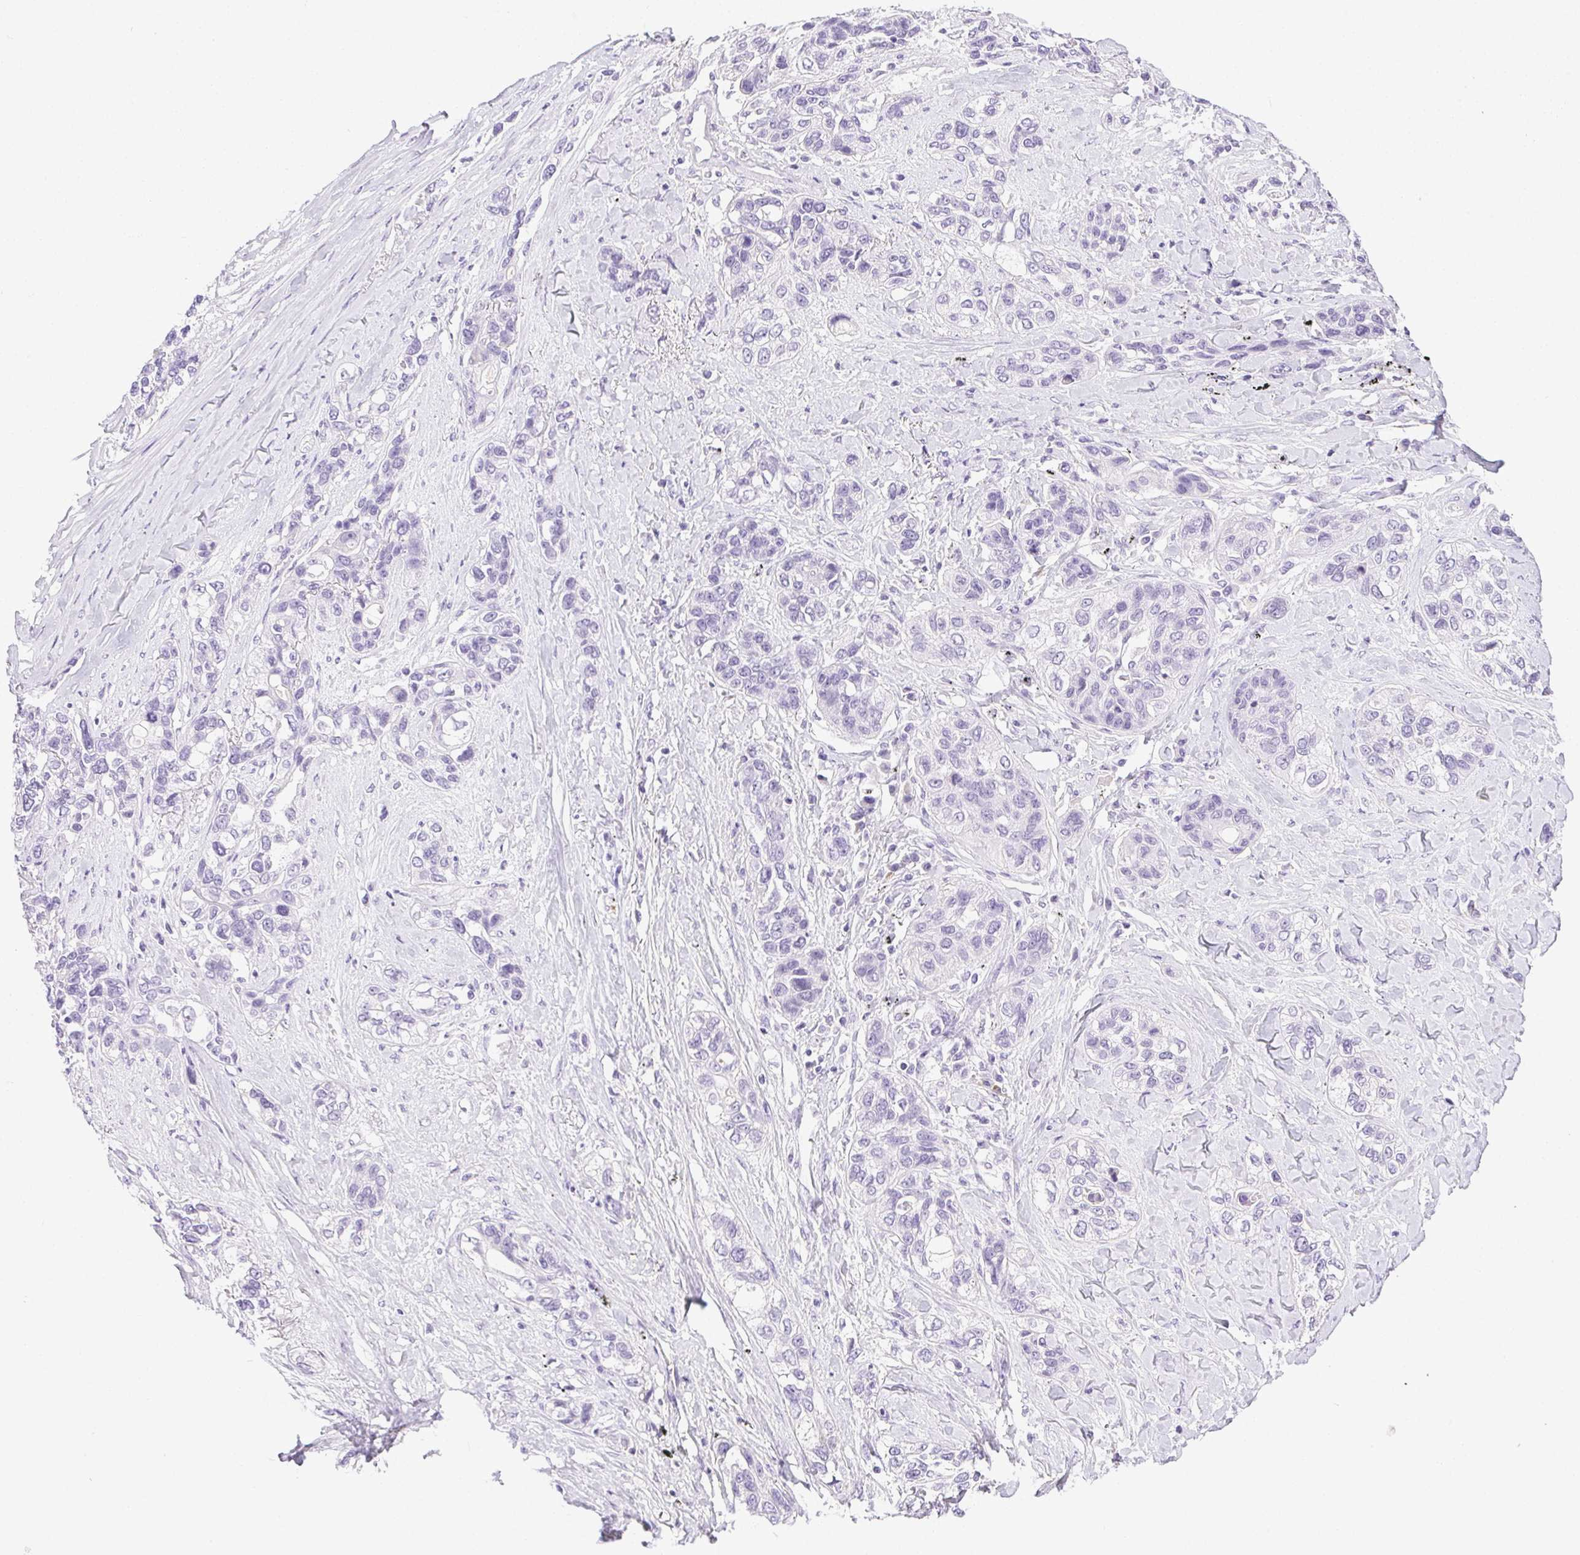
{"staining": {"intensity": "negative", "quantity": "none", "location": "none"}, "tissue": "lung cancer", "cell_type": "Tumor cells", "image_type": "cancer", "snomed": [{"axis": "morphology", "description": "Squamous cell carcinoma, NOS"}, {"axis": "topography", "description": "Lung"}], "caption": "Tumor cells are negative for brown protein staining in lung cancer.", "gene": "C20orf85", "patient": {"sex": "female", "age": 70}}